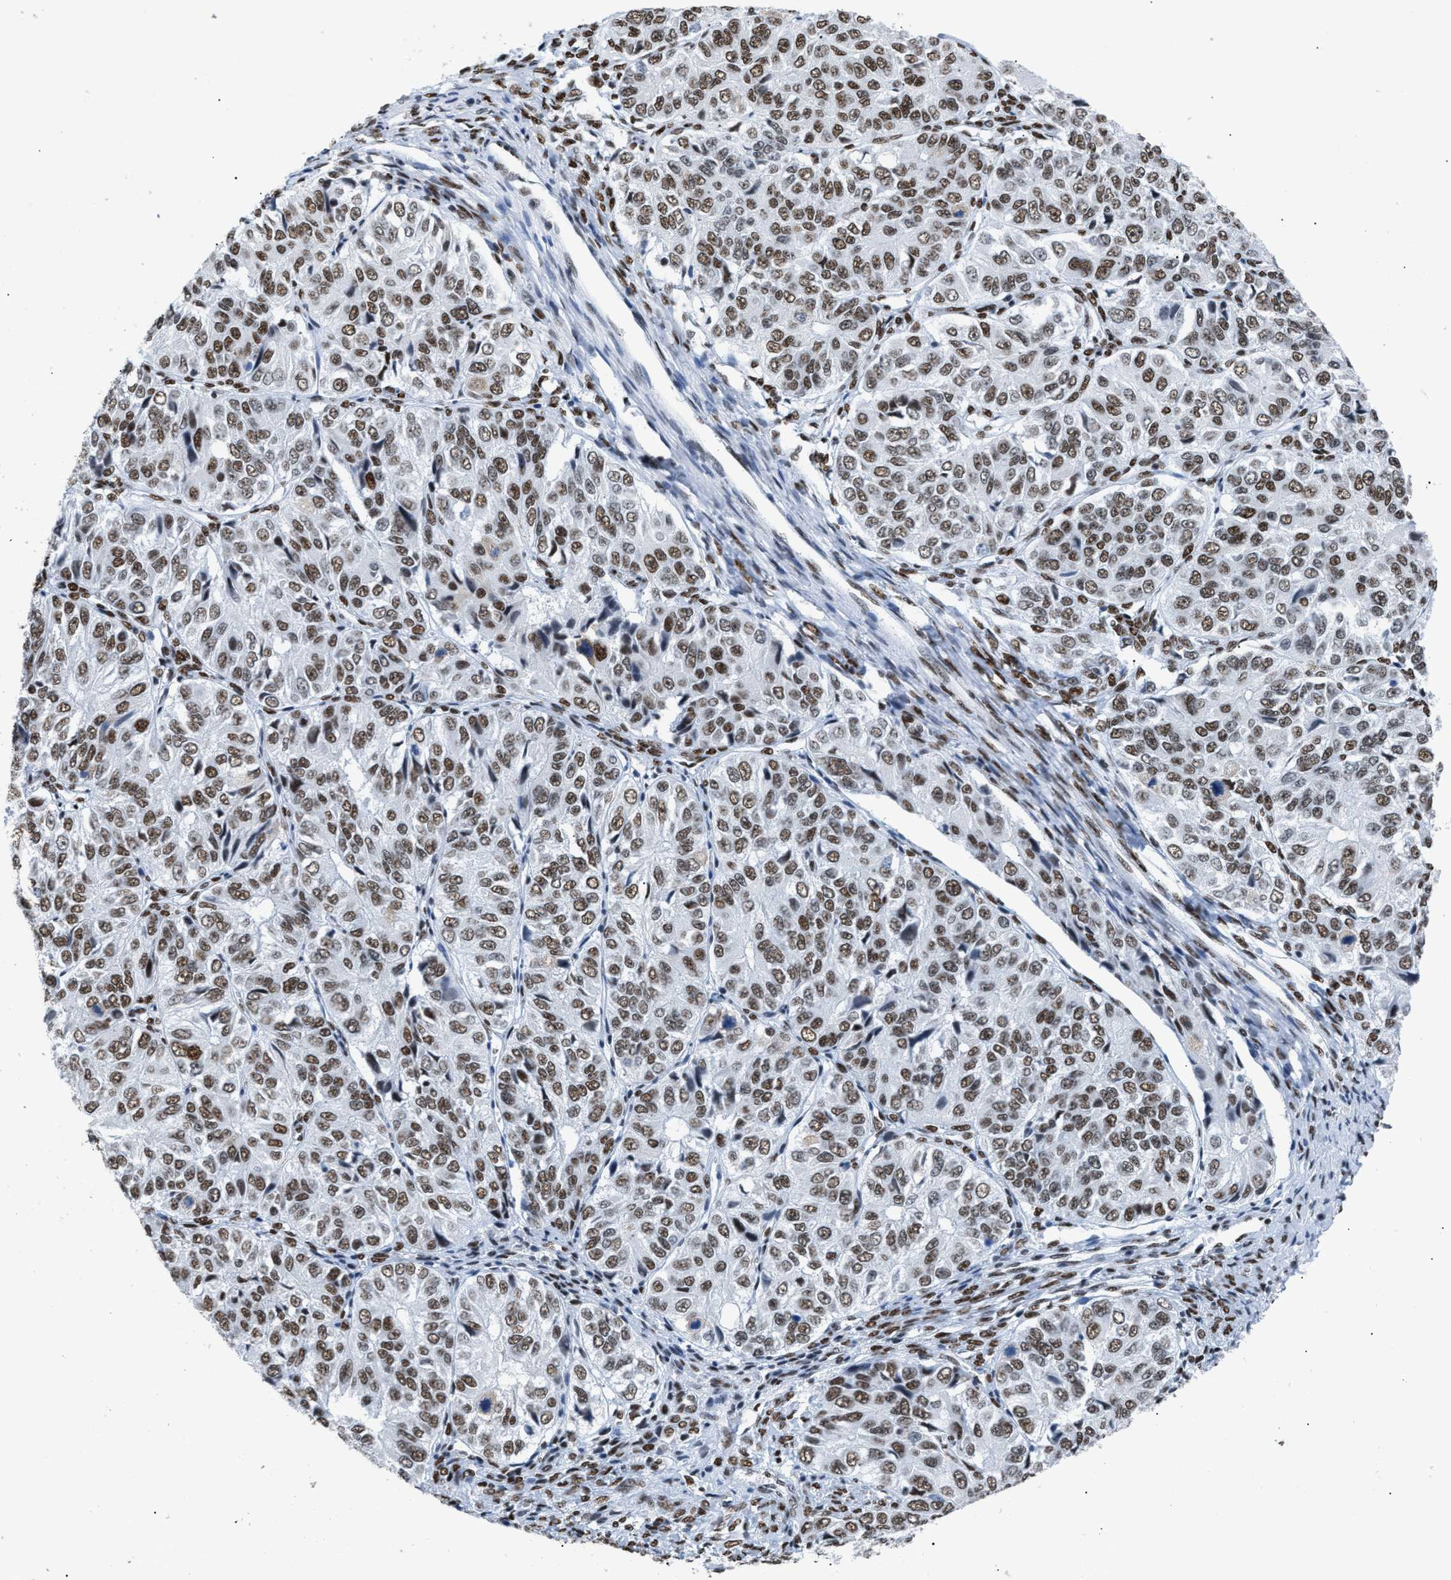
{"staining": {"intensity": "moderate", "quantity": ">75%", "location": "nuclear"}, "tissue": "ovarian cancer", "cell_type": "Tumor cells", "image_type": "cancer", "snomed": [{"axis": "morphology", "description": "Carcinoma, endometroid"}, {"axis": "topography", "description": "Ovary"}], "caption": "Moderate nuclear protein positivity is appreciated in about >75% of tumor cells in ovarian endometroid carcinoma. Using DAB (brown) and hematoxylin (blue) stains, captured at high magnification using brightfield microscopy.", "gene": "CCAR2", "patient": {"sex": "female", "age": 51}}